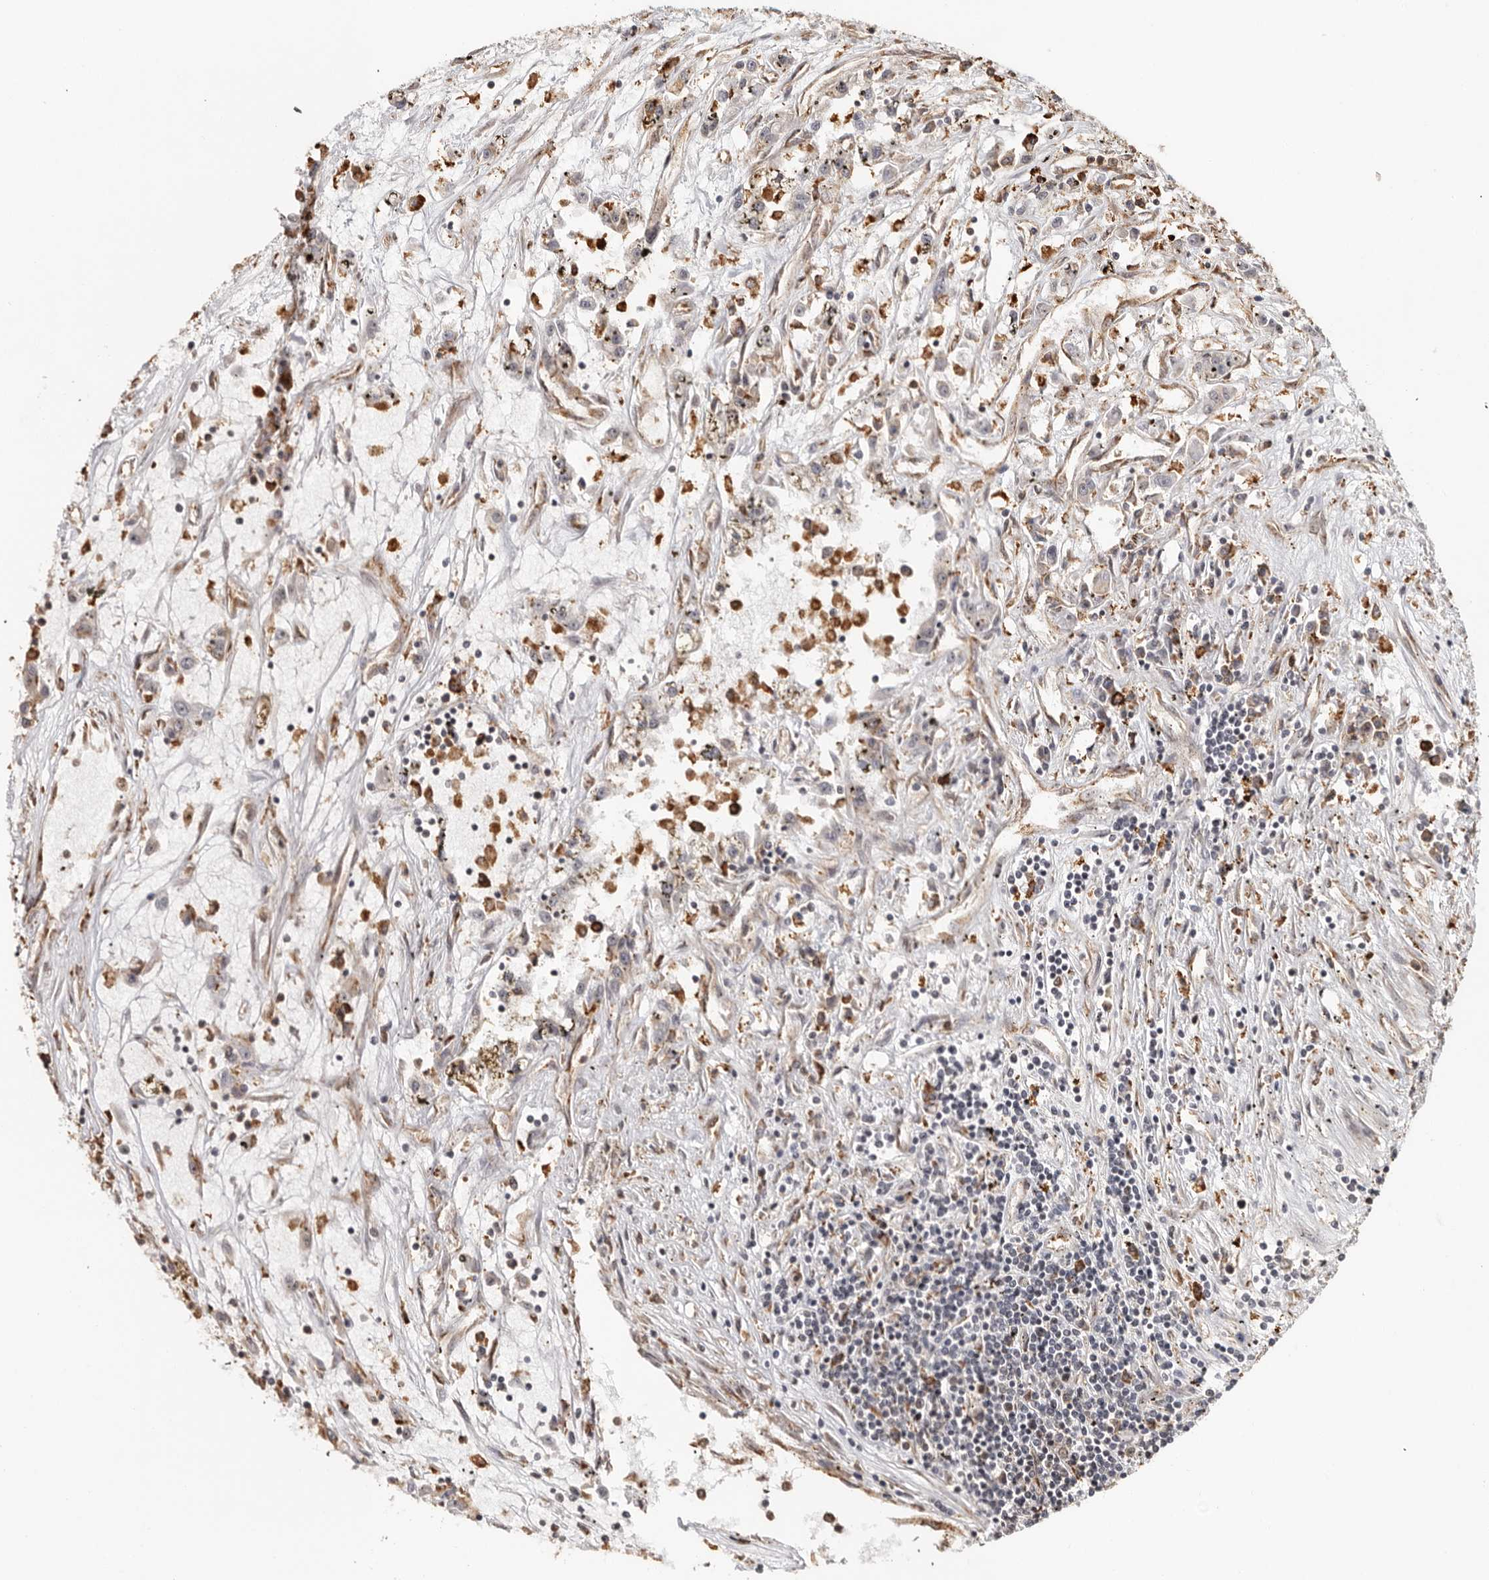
{"staining": {"intensity": "moderate", "quantity": ">75%", "location": "cytoplasmic/membranous"}, "tissue": "renal cancer", "cell_type": "Tumor cells", "image_type": "cancer", "snomed": [{"axis": "morphology", "description": "Adenocarcinoma, NOS"}, {"axis": "topography", "description": "Kidney"}], "caption": "Immunohistochemical staining of renal adenocarcinoma shows medium levels of moderate cytoplasmic/membranous protein positivity in approximately >75% of tumor cells. (Brightfield microscopy of DAB IHC at high magnification).", "gene": "ZNF83", "patient": {"sex": "female", "age": 52}}